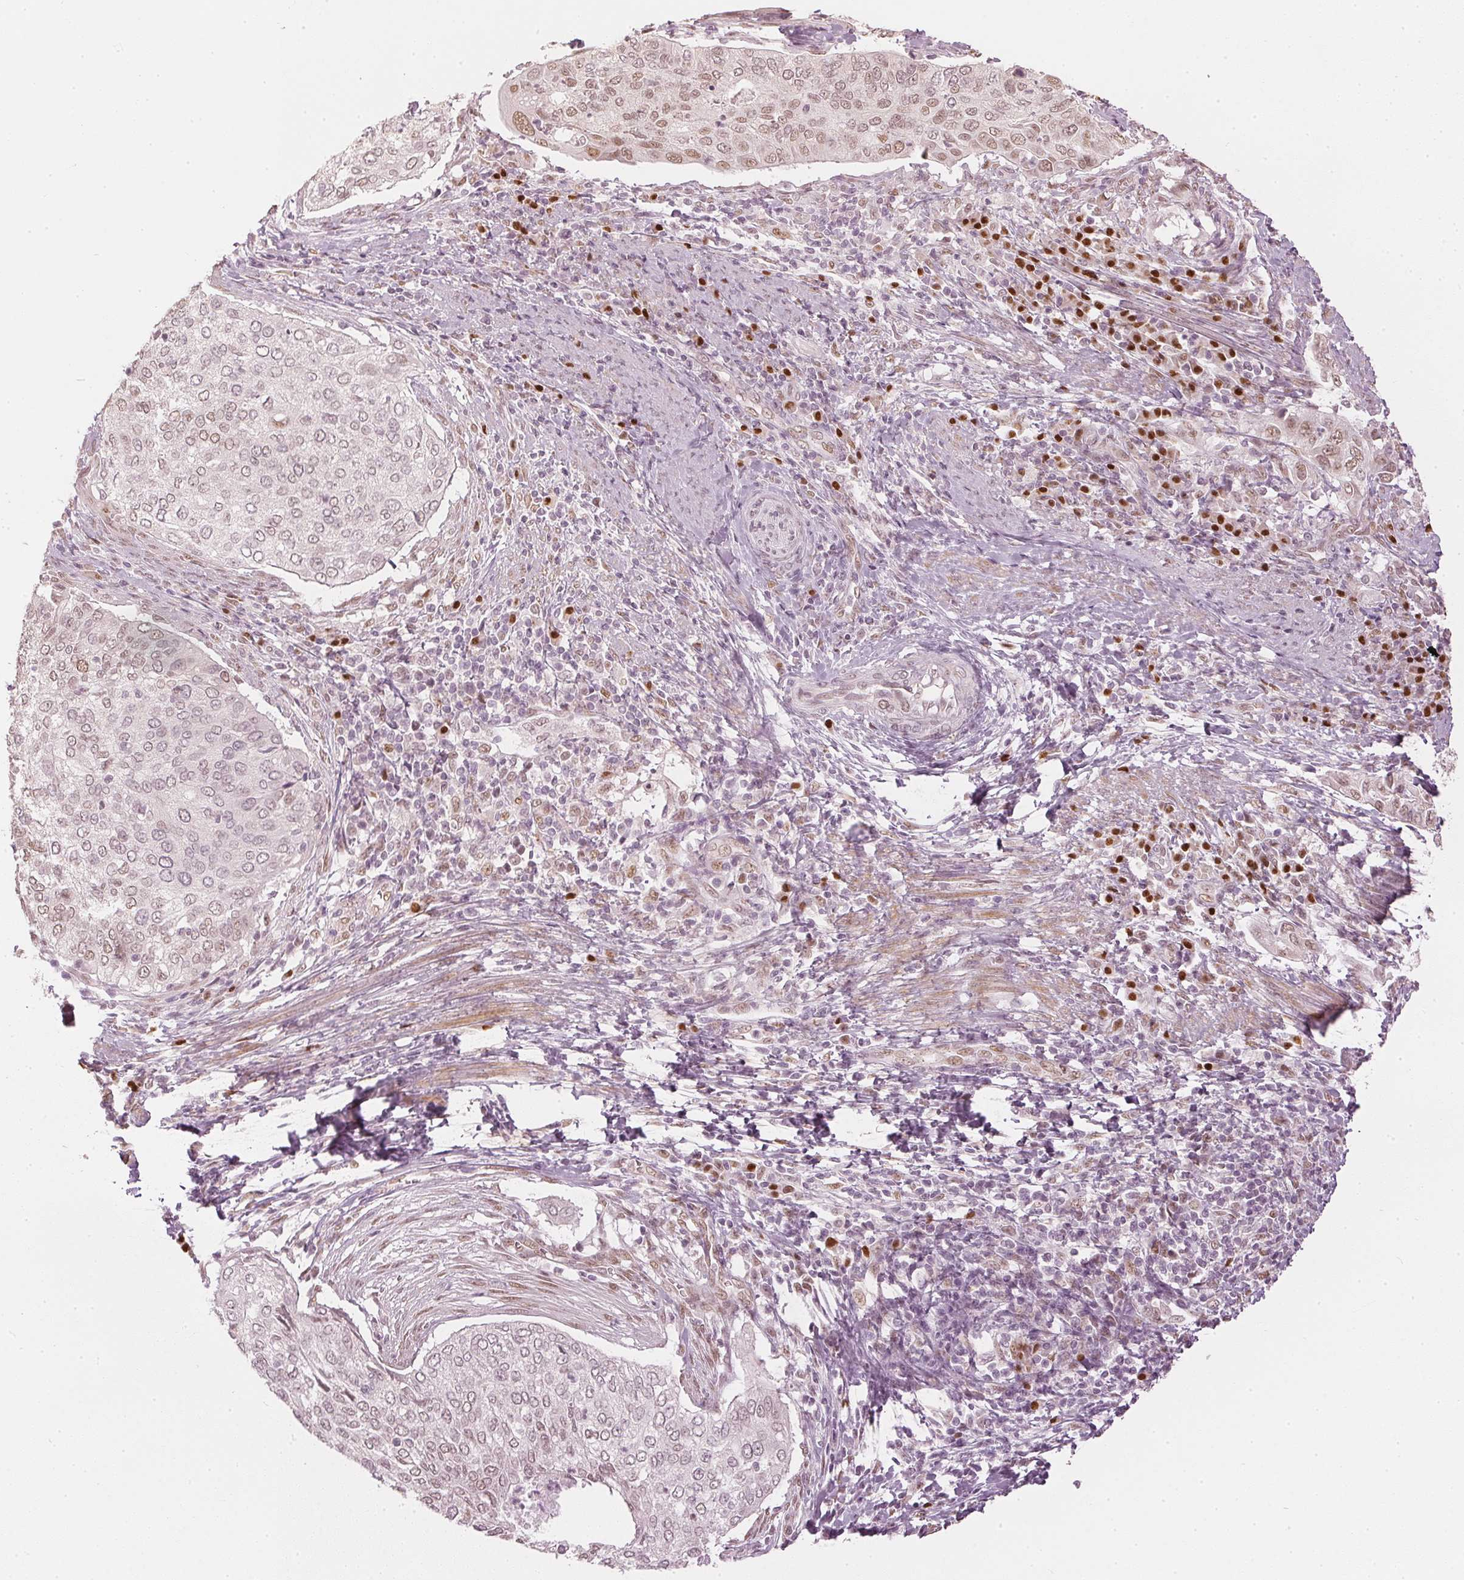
{"staining": {"intensity": "weak", "quantity": "25%-75%", "location": "nuclear"}, "tissue": "cervical cancer", "cell_type": "Tumor cells", "image_type": "cancer", "snomed": [{"axis": "morphology", "description": "Squamous cell carcinoma, NOS"}, {"axis": "topography", "description": "Cervix"}], "caption": "An immunohistochemistry image of neoplastic tissue is shown. Protein staining in brown shows weak nuclear positivity in cervical squamous cell carcinoma within tumor cells.", "gene": "SLC39A3", "patient": {"sex": "female", "age": 38}}